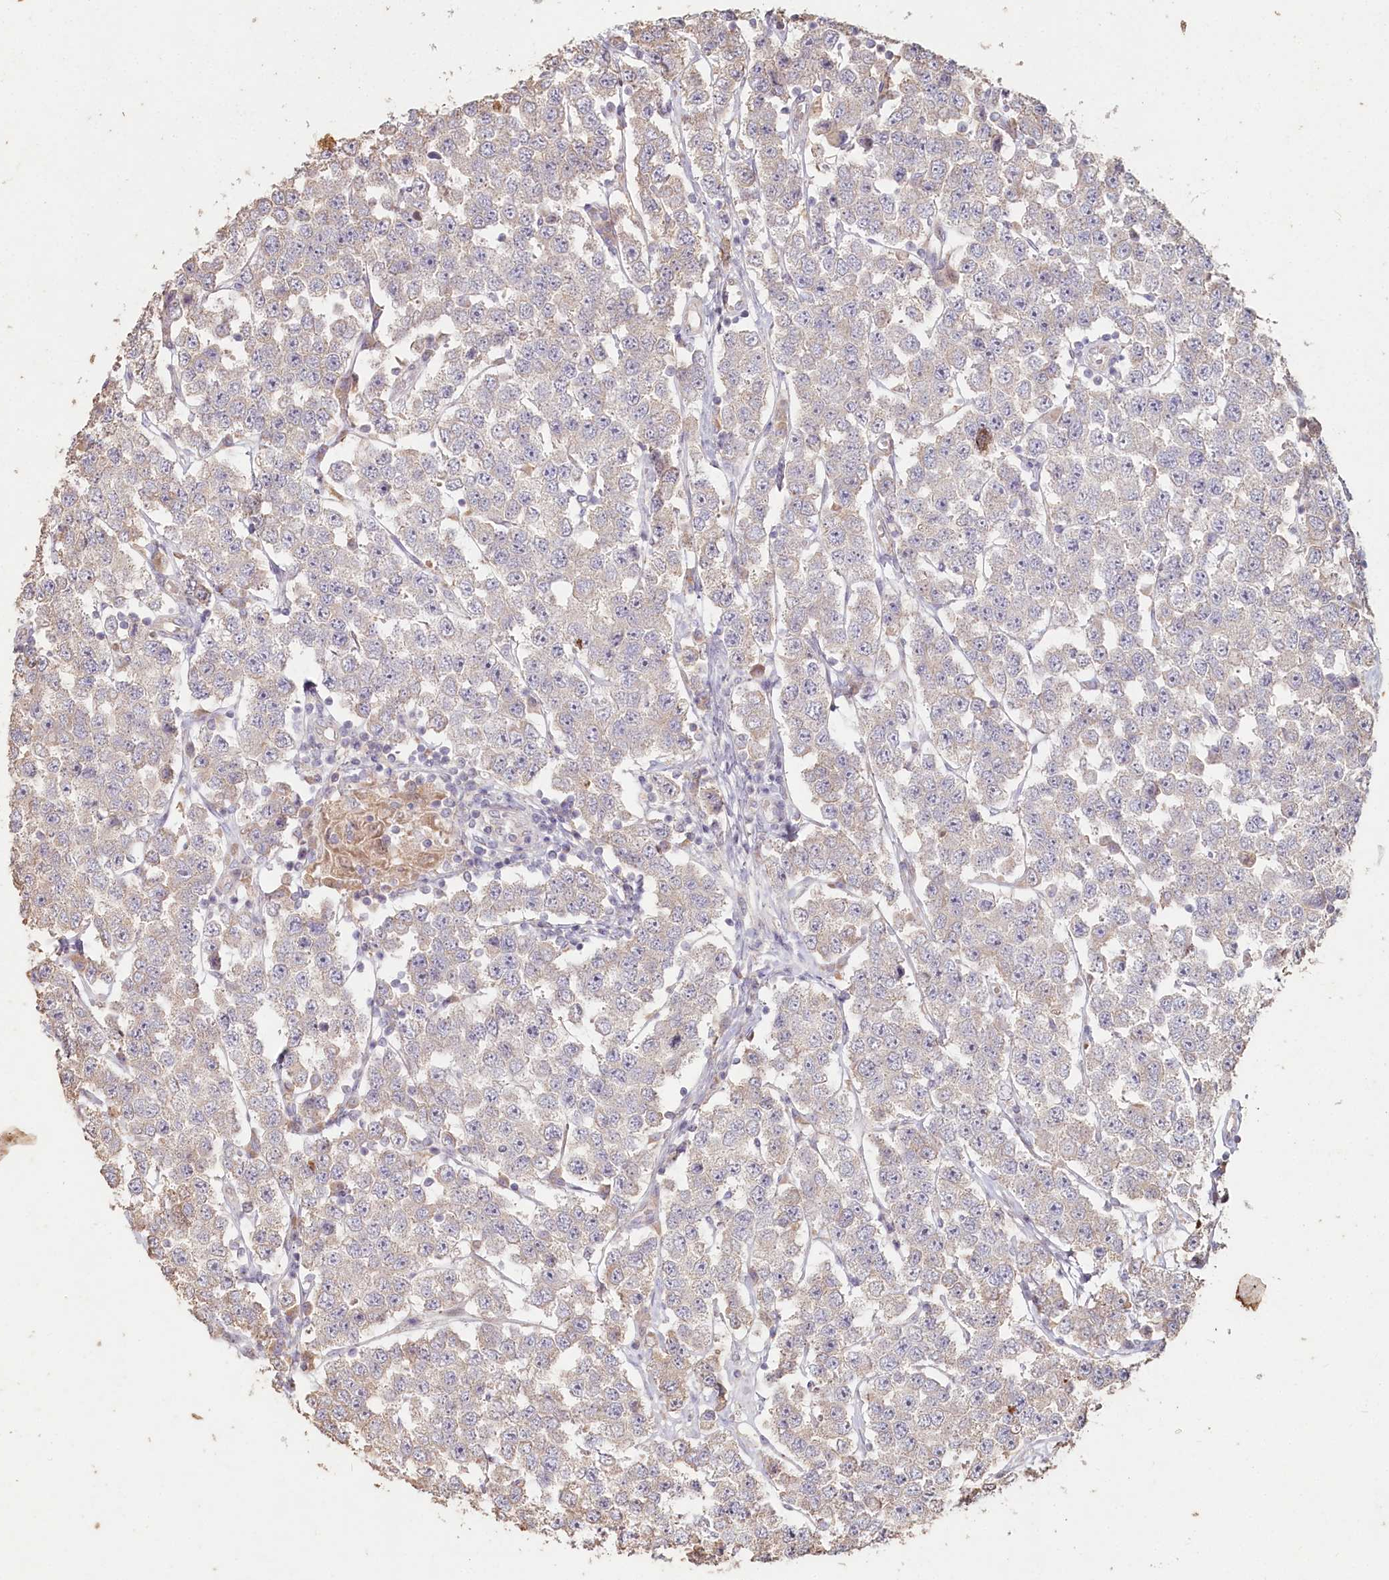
{"staining": {"intensity": "negative", "quantity": "none", "location": "none"}, "tissue": "testis cancer", "cell_type": "Tumor cells", "image_type": "cancer", "snomed": [{"axis": "morphology", "description": "Seminoma, NOS"}, {"axis": "topography", "description": "Testis"}], "caption": "DAB immunohistochemical staining of human testis cancer (seminoma) reveals no significant positivity in tumor cells.", "gene": "HAL", "patient": {"sex": "male", "age": 28}}